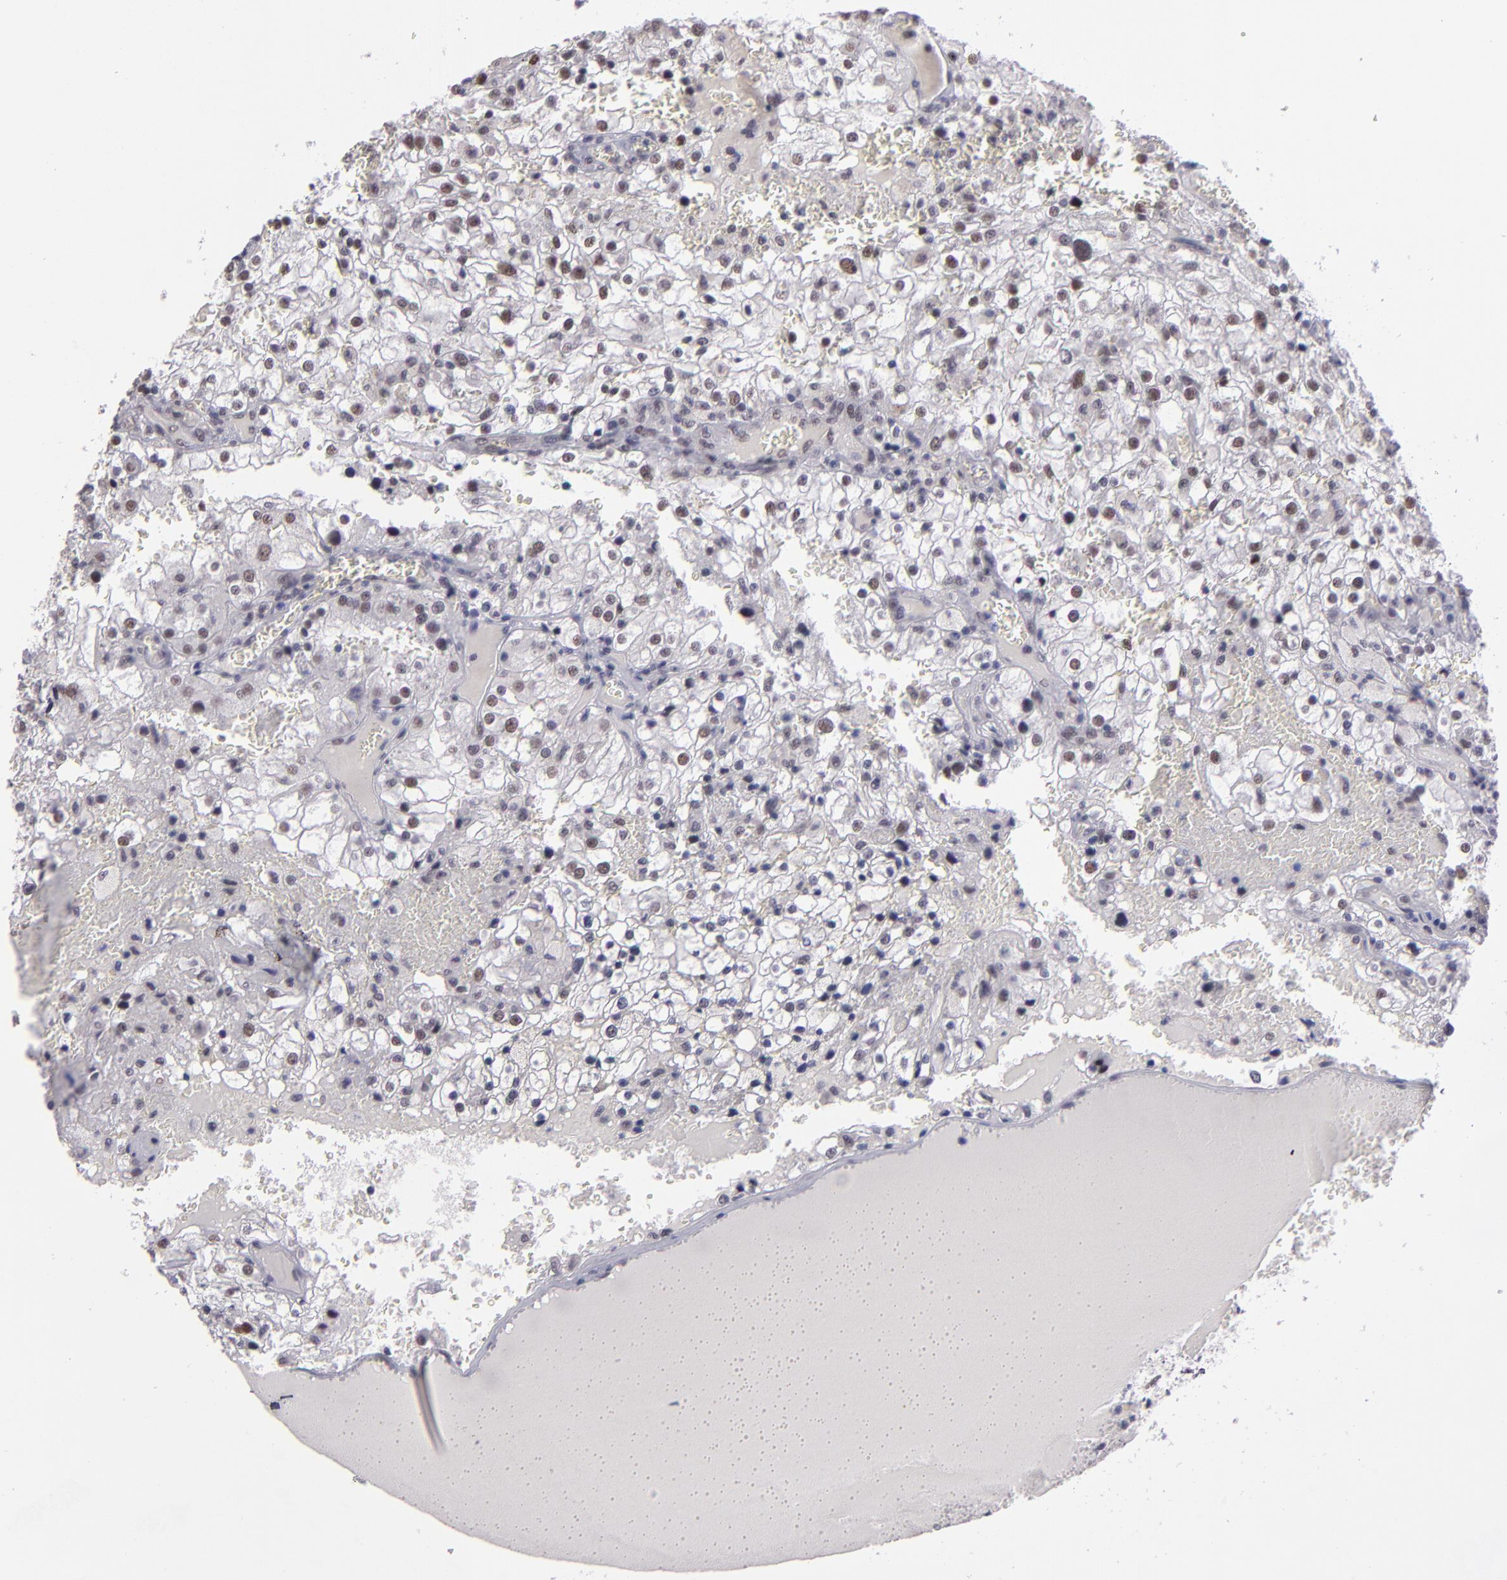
{"staining": {"intensity": "weak", "quantity": "<25%", "location": "nuclear"}, "tissue": "renal cancer", "cell_type": "Tumor cells", "image_type": "cancer", "snomed": [{"axis": "morphology", "description": "Adenocarcinoma, NOS"}, {"axis": "topography", "description": "Kidney"}], "caption": "This is a micrograph of immunohistochemistry (IHC) staining of adenocarcinoma (renal), which shows no expression in tumor cells. The staining was performed using DAB to visualize the protein expression in brown, while the nuclei were stained in blue with hematoxylin (Magnification: 20x).", "gene": "OTUB2", "patient": {"sex": "female", "age": 74}}